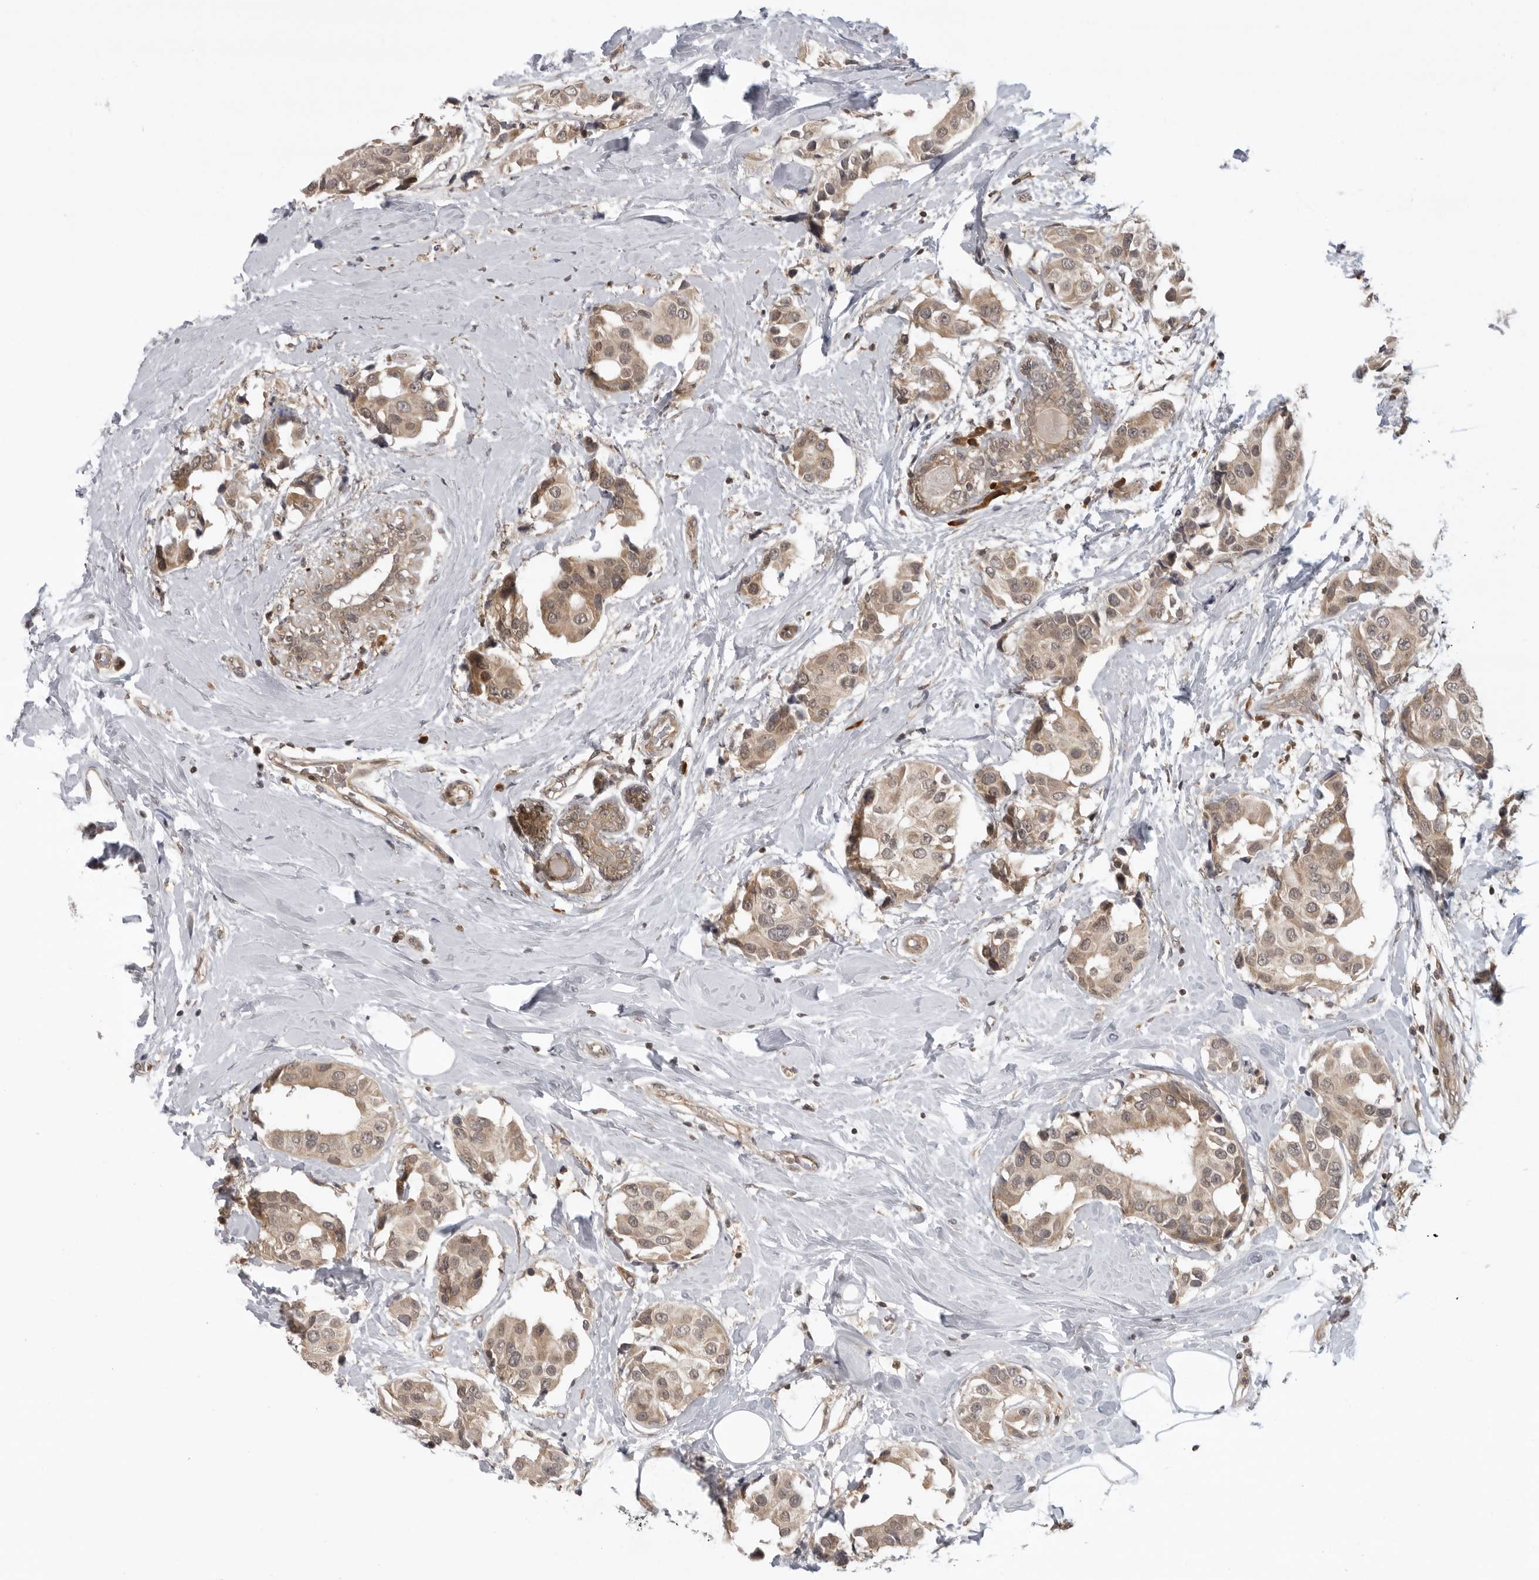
{"staining": {"intensity": "moderate", "quantity": ">75%", "location": "cytoplasmic/membranous"}, "tissue": "breast cancer", "cell_type": "Tumor cells", "image_type": "cancer", "snomed": [{"axis": "morphology", "description": "Normal tissue, NOS"}, {"axis": "morphology", "description": "Duct carcinoma"}, {"axis": "topography", "description": "Breast"}], "caption": "This is a photomicrograph of immunohistochemistry staining of breast cancer (intraductal carcinoma), which shows moderate positivity in the cytoplasmic/membranous of tumor cells.", "gene": "PRRC2A", "patient": {"sex": "female", "age": 39}}